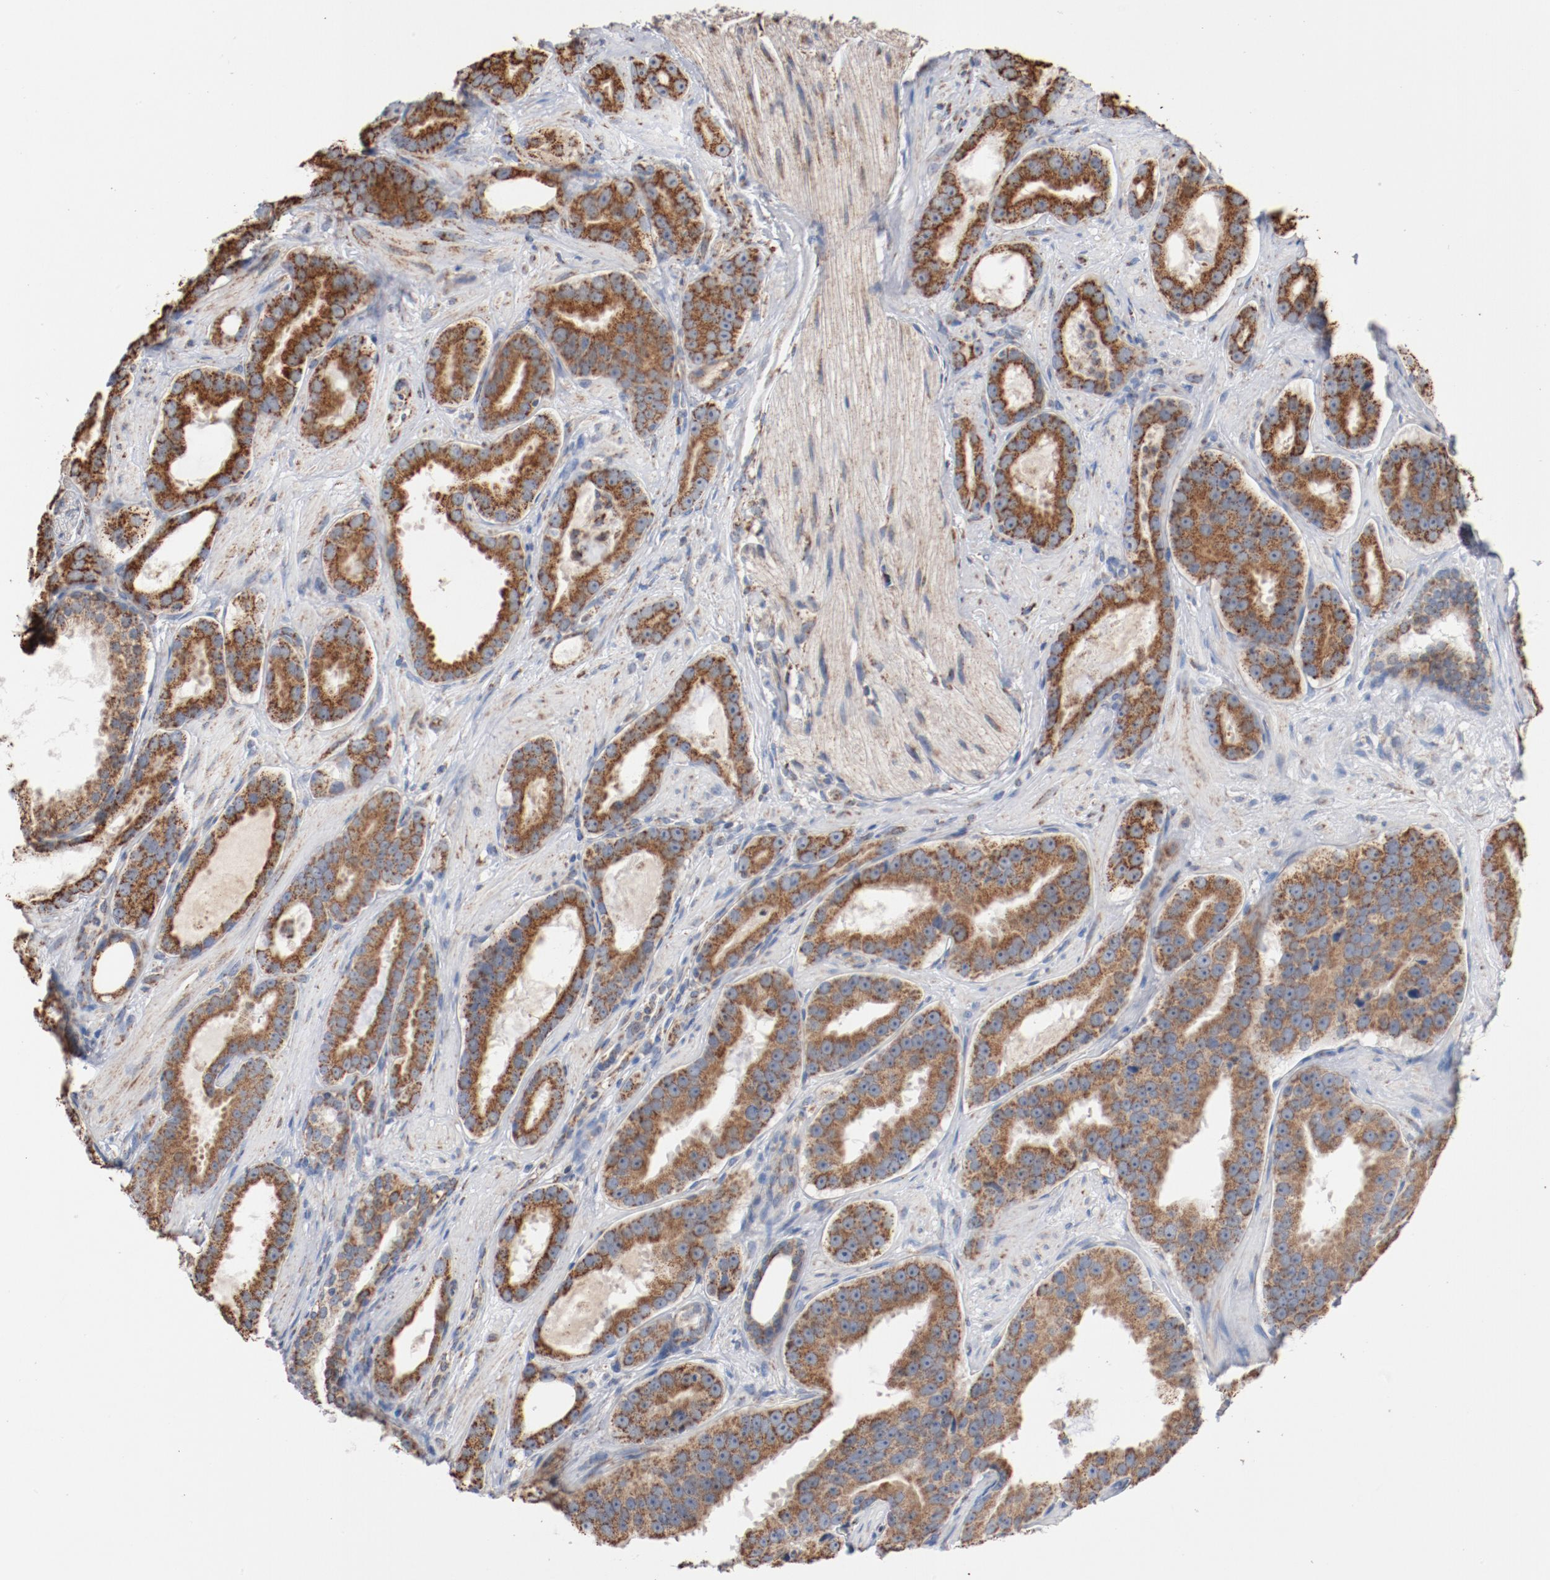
{"staining": {"intensity": "moderate", "quantity": ">75%", "location": "cytoplasmic/membranous"}, "tissue": "prostate cancer", "cell_type": "Tumor cells", "image_type": "cancer", "snomed": [{"axis": "morphology", "description": "Adenocarcinoma, Low grade"}, {"axis": "topography", "description": "Prostate"}], "caption": "Immunohistochemistry of prostate adenocarcinoma (low-grade) demonstrates medium levels of moderate cytoplasmic/membranous staining in about >75% of tumor cells.", "gene": "NDUFS4", "patient": {"sex": "male", "age": 59}}